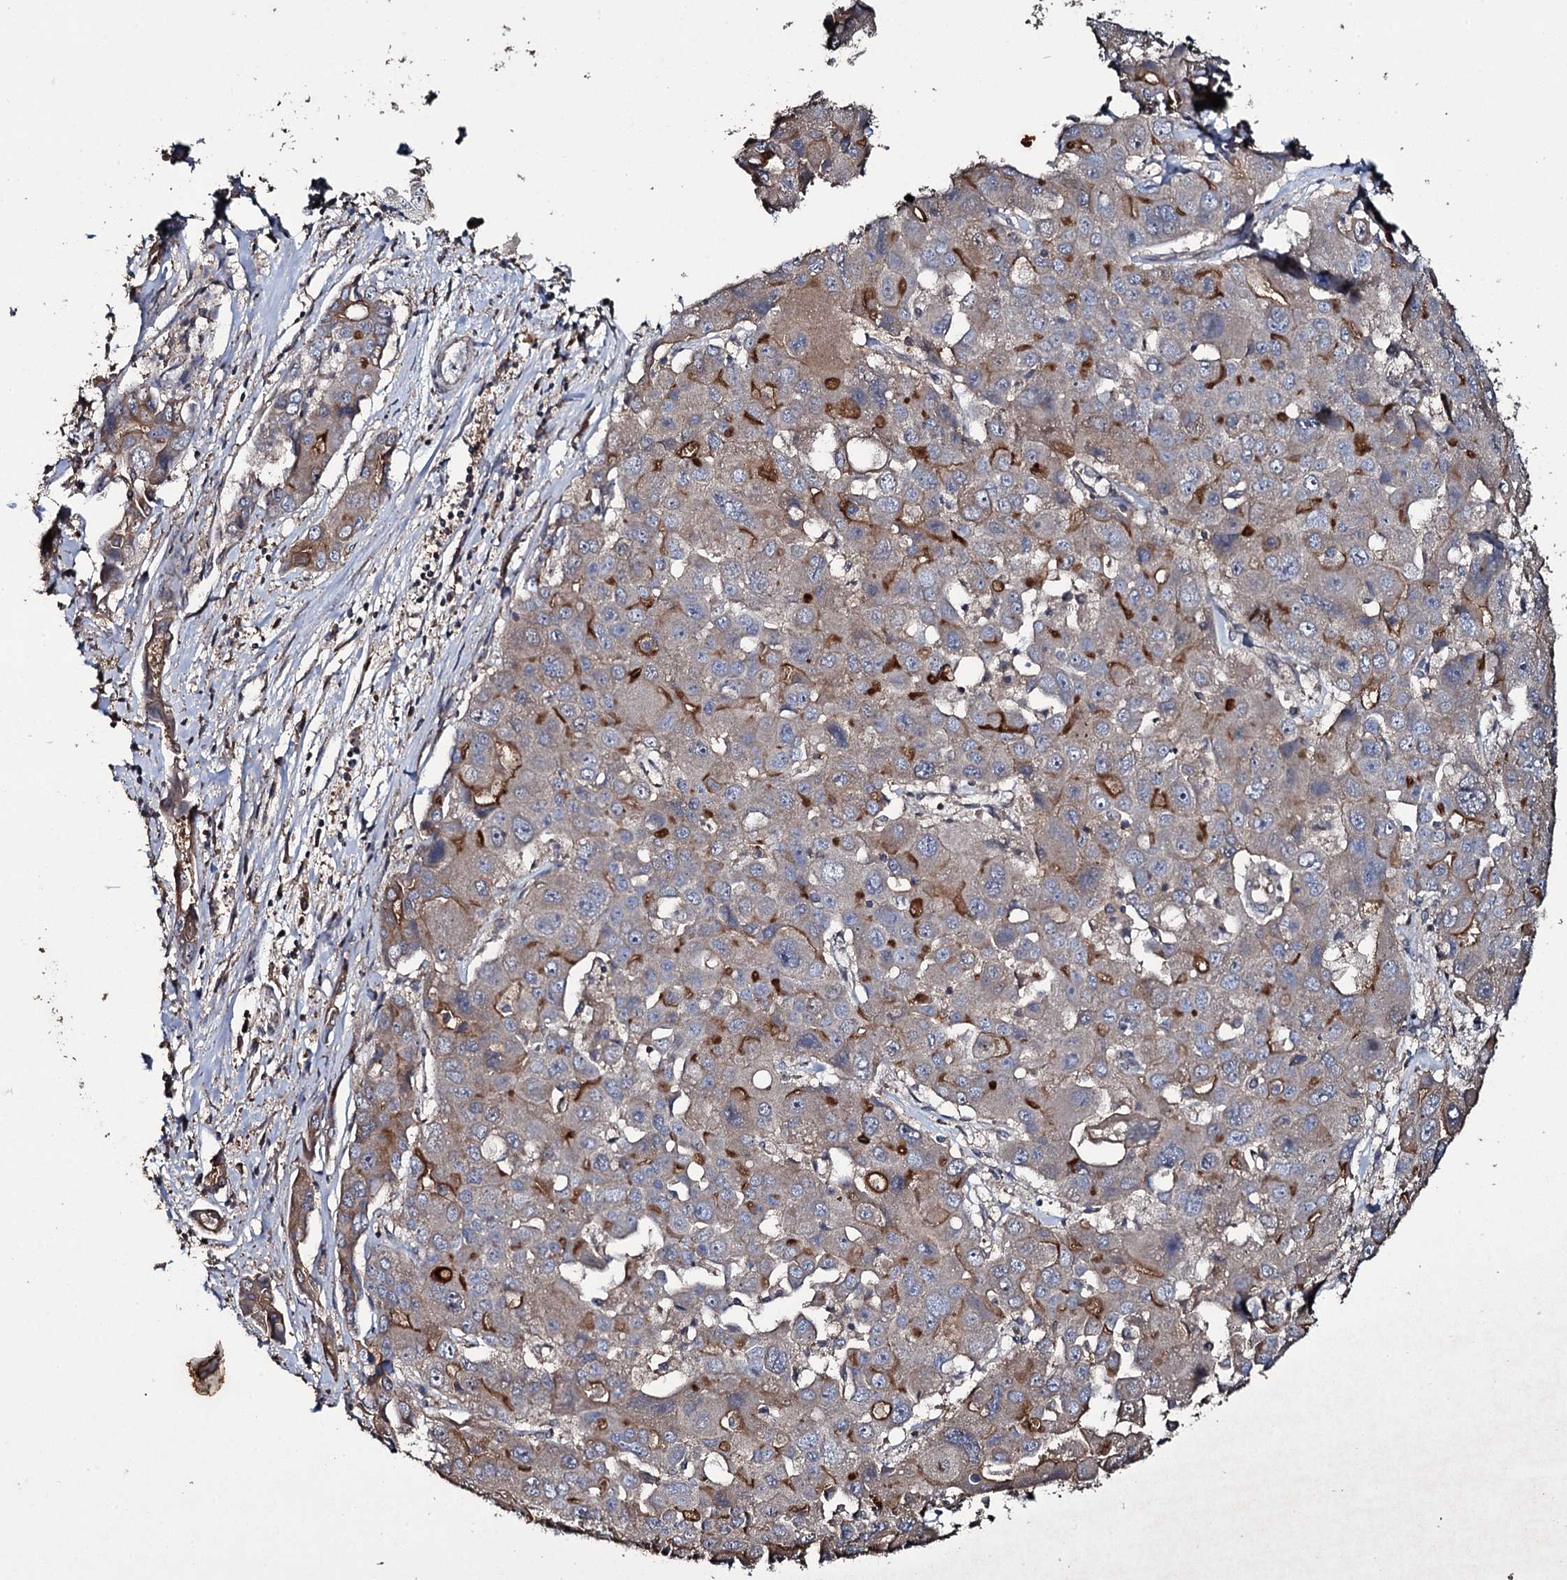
{"staining": {"intensity": "strong", "quantity": "<25%", "location": "cytoplasmic/membranous"}, "tissue": "liver cancer", "cell_type": "Tumor cells", "image_type": "cancer", "snomed": [{"axis": "morphology", "description": "Cholangiocarcinoma"}, {"axis": "topography", "description": "Liver"}], "caption": "IHC image of neoplastic tissue: cholangiocarcinoma (liver) stained using immunohistochemistry exhibits medium levels of strong protein expression localized specifically in the cytoplasmic/membranous of tumor cells, appearing as a cytoplasmic/membranous brown color.", "gene": "TTC23", "patient": {"sex": "male", "age": 67}}